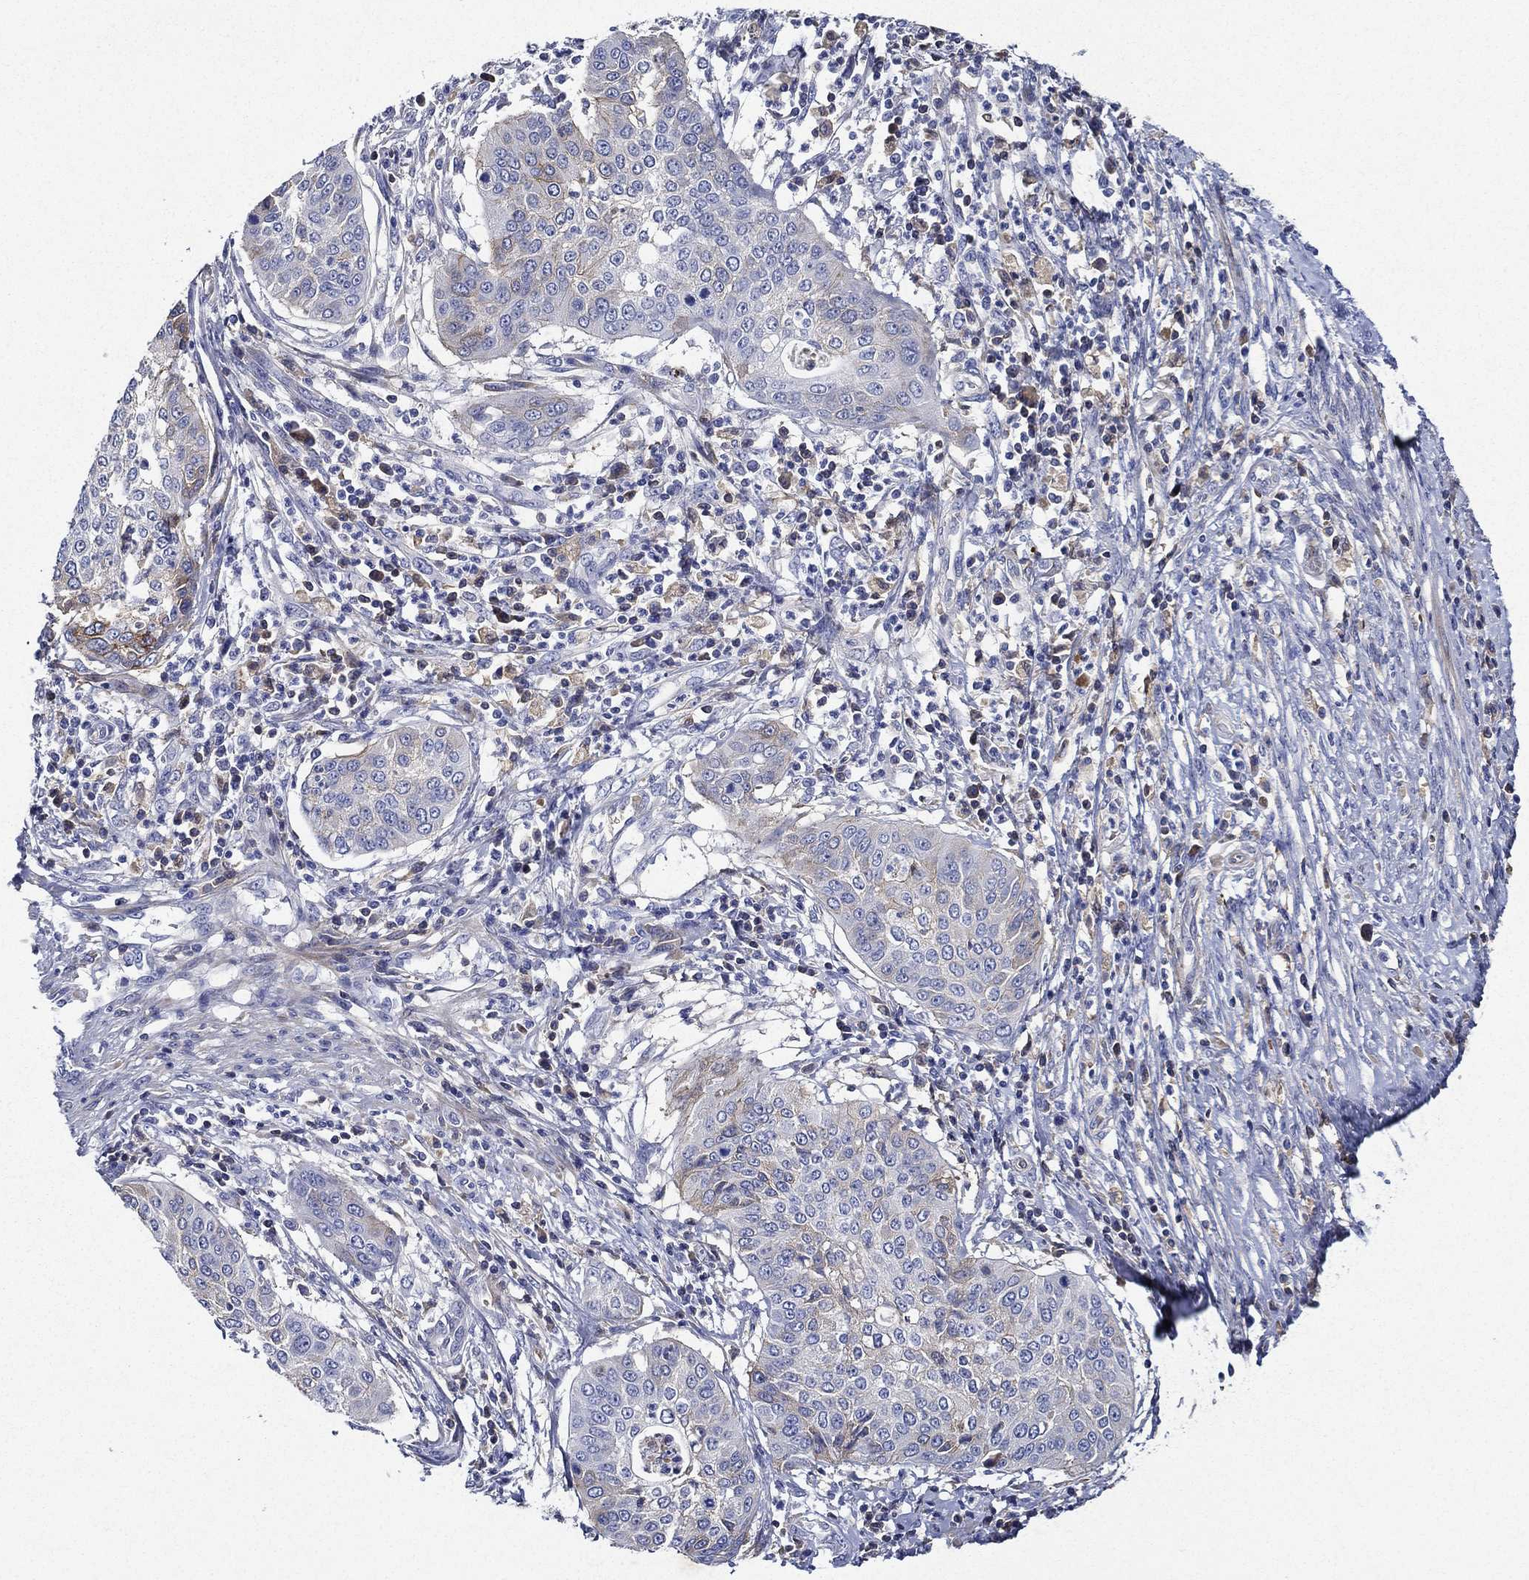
{"staining": {"intensity": "moderate", "quantity": "<25%", "location": "cytoplasmic/membranous"}, "tissue": "cervical cancer", "cell_type": "Tumor cells", "image_type": "cancer", "snomed": [{"axis": "morphology", "description": "Normal tissue, NOS"}, {"axis": "morphology", "description": "Squamous cell carcinoma, NOS"}, {"axis": "topography", "description": "Cervix"}], "caption": "About <25% of tumor cells in human squamous cell carcinoma (cervical) demonstrate moderate cytoplasmic/membranous protein positivity as visualized by brown immunohistochemical staining.", "gene": "TMPRSS11D", "patient": {"sex": "female", "age": 39}}